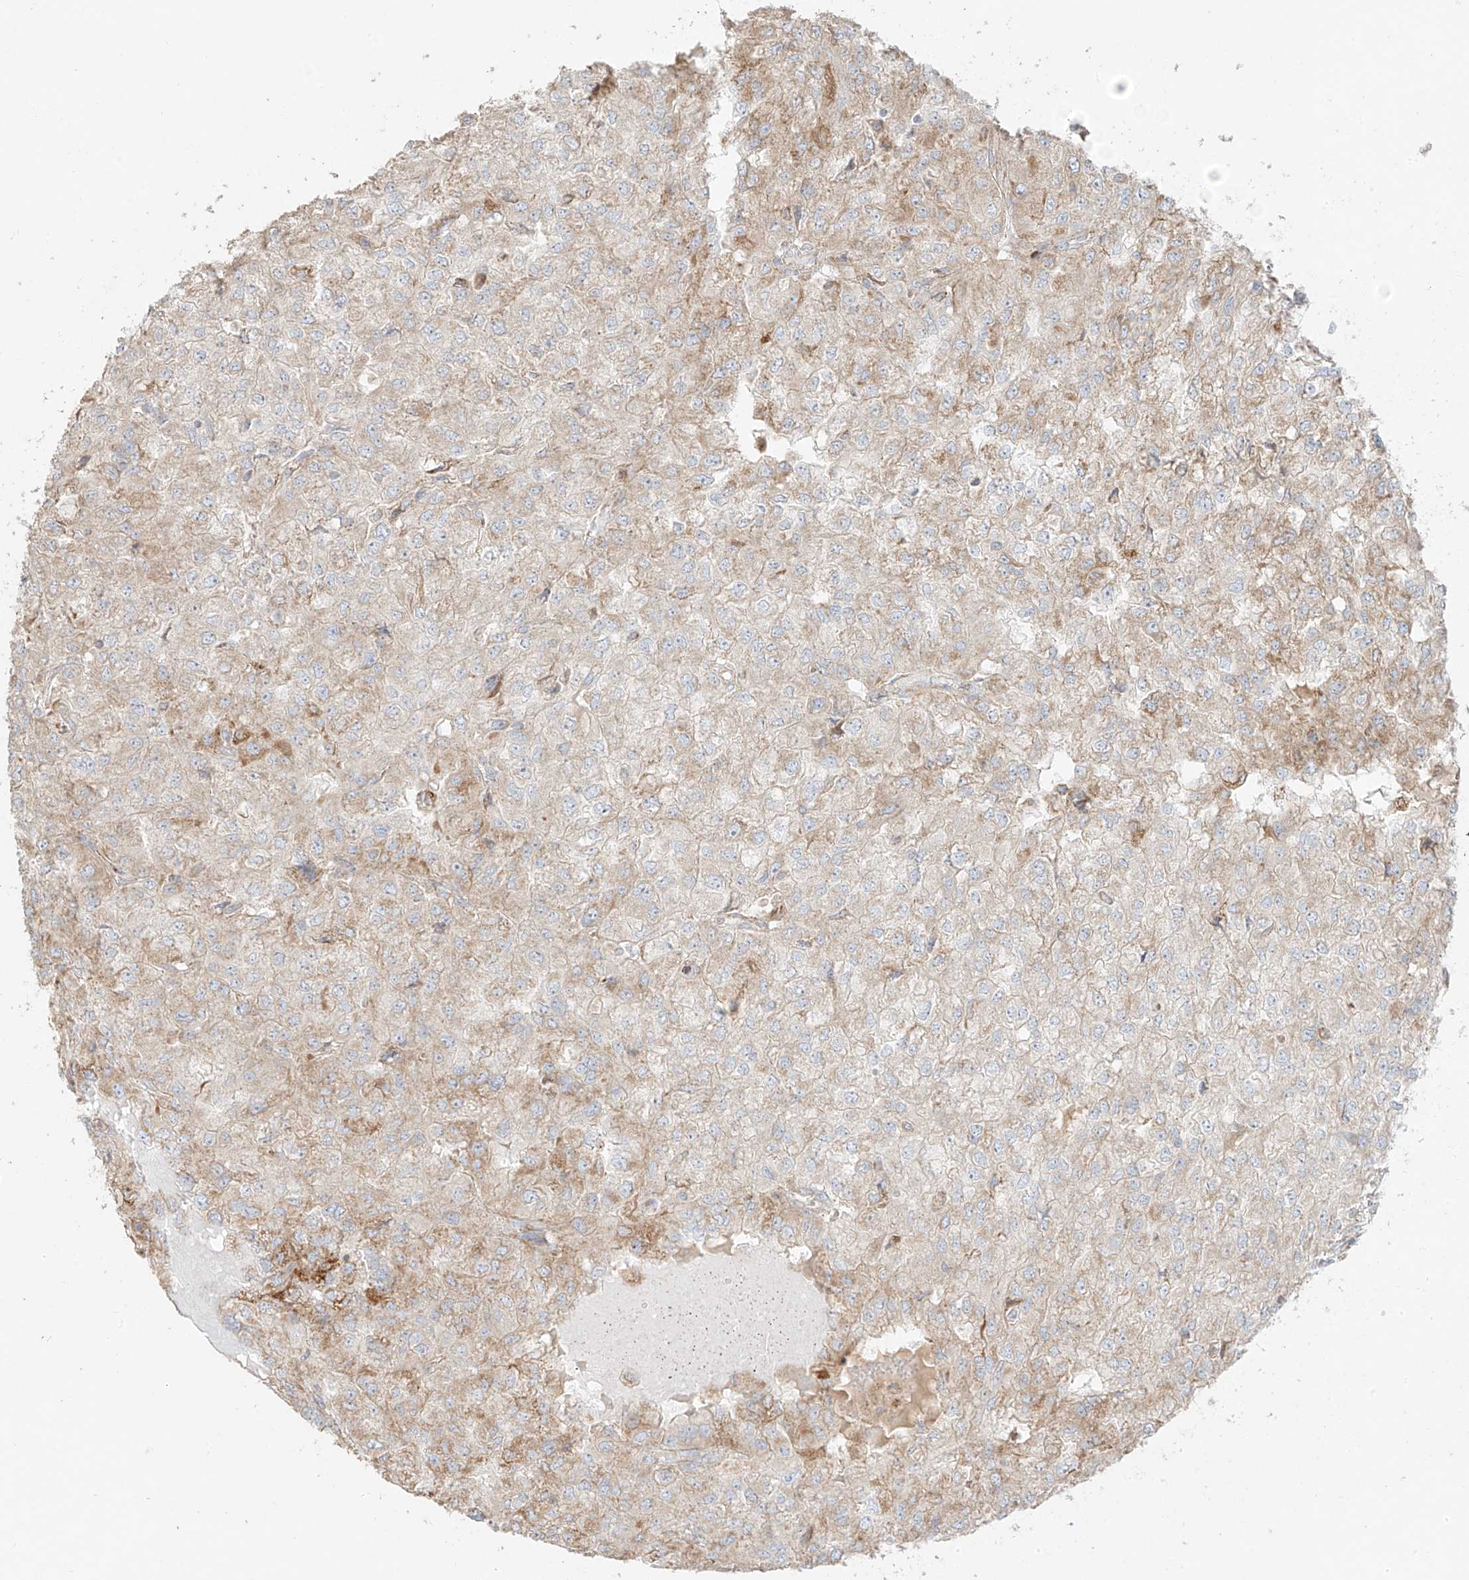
{"staining": {"intensity": "weak", "quantity": ">75%", "location": "cytoplasmic/membranous"}, "tissue": "renal cancer", "cell_type": "Tumor cells", "image_type": "cancer", "snomed": [{"axis": "morphology", "description": "Adenocarcinoma, NOS"}, {"axis": "topography", "description": "Kidney"}], "caption": "Protein staining by IHC demonstrates weak cytoplasmic/membranous expression in about >75% of tumor cells in adenocarcinoma (renal).", "gene": "COLGALT2", "patient": {"sex": "female", "age": 54}}